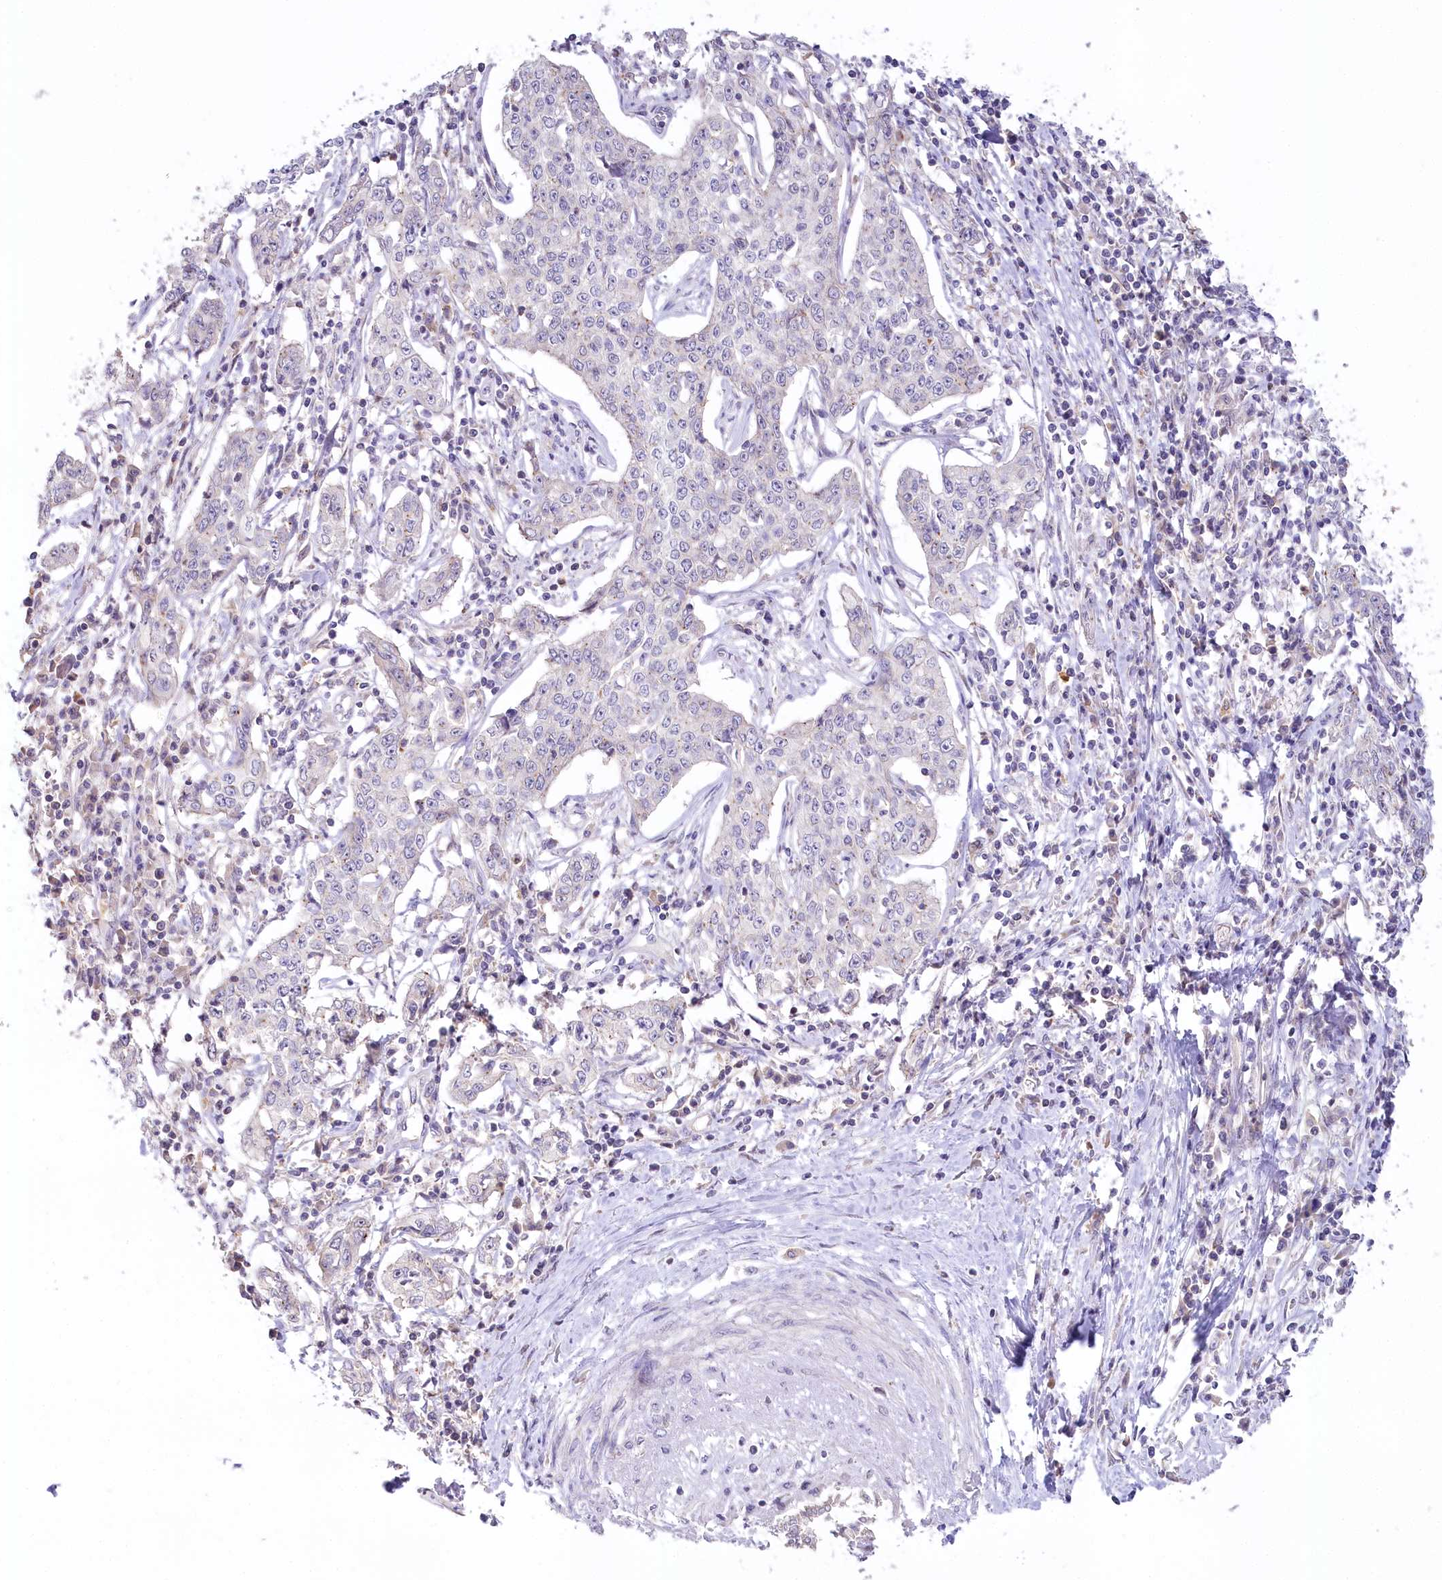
{"staining": {"intensity": "negative", "quantity": "none", "location": "none"}, "tissue": "cervical cancer", "cell_type": "Tumor cells", "image_type": "cancer", "snomed": [{"axis": "morphology", "description": "Squamous cell carcinoma, NOS"}, {"axis": "topography", "description": "Cervix"}], "caption": "High magnification brightfield microscopy of cervical cancer (squamous cell carcinoma) stained with DAB (brown) and counterstained with hematoxylin (blue): tumor cells show no significant staining.", "gene": "SLC6A11", "patient": {"sex": "female", "age": 35}}